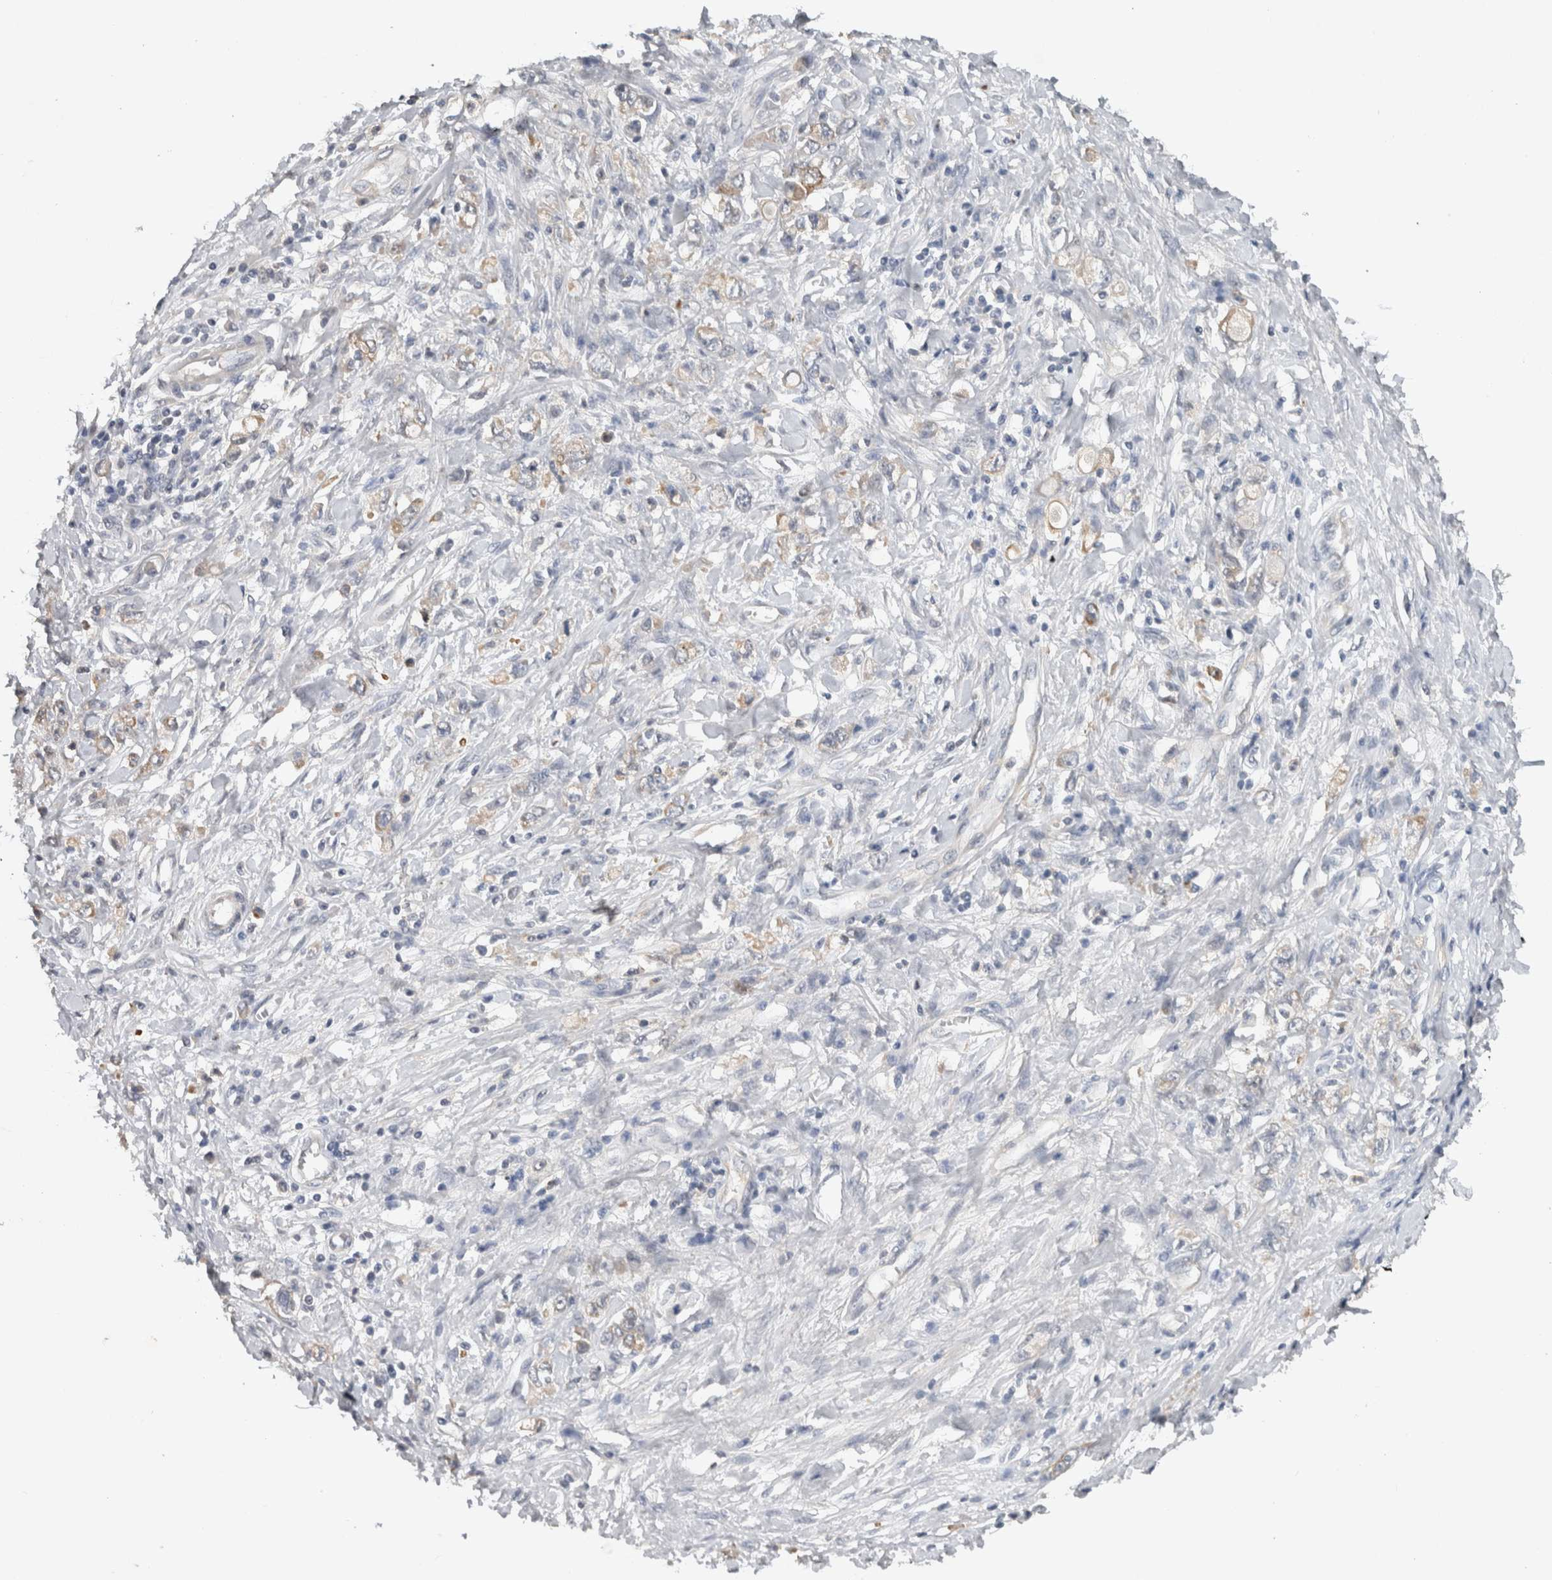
{"staining": {"intensity": "weak", "quantity": "<25%", "location": "cytoplasmic/membranous"}, "tissue": "stomach cancer", "cell_type": "Tumor cells", "image_type": "cancer", "snomed": [{"axis": "morphology", "description": "Adenocarcinoma, NOS"}, {"axis": "topography", "description": "Stomach"}], "caption": "There is no significant positivity in tumor cells of stomach cancer.", "gene": "HEXD", "patient": {"sex": "female", "age": 76}}